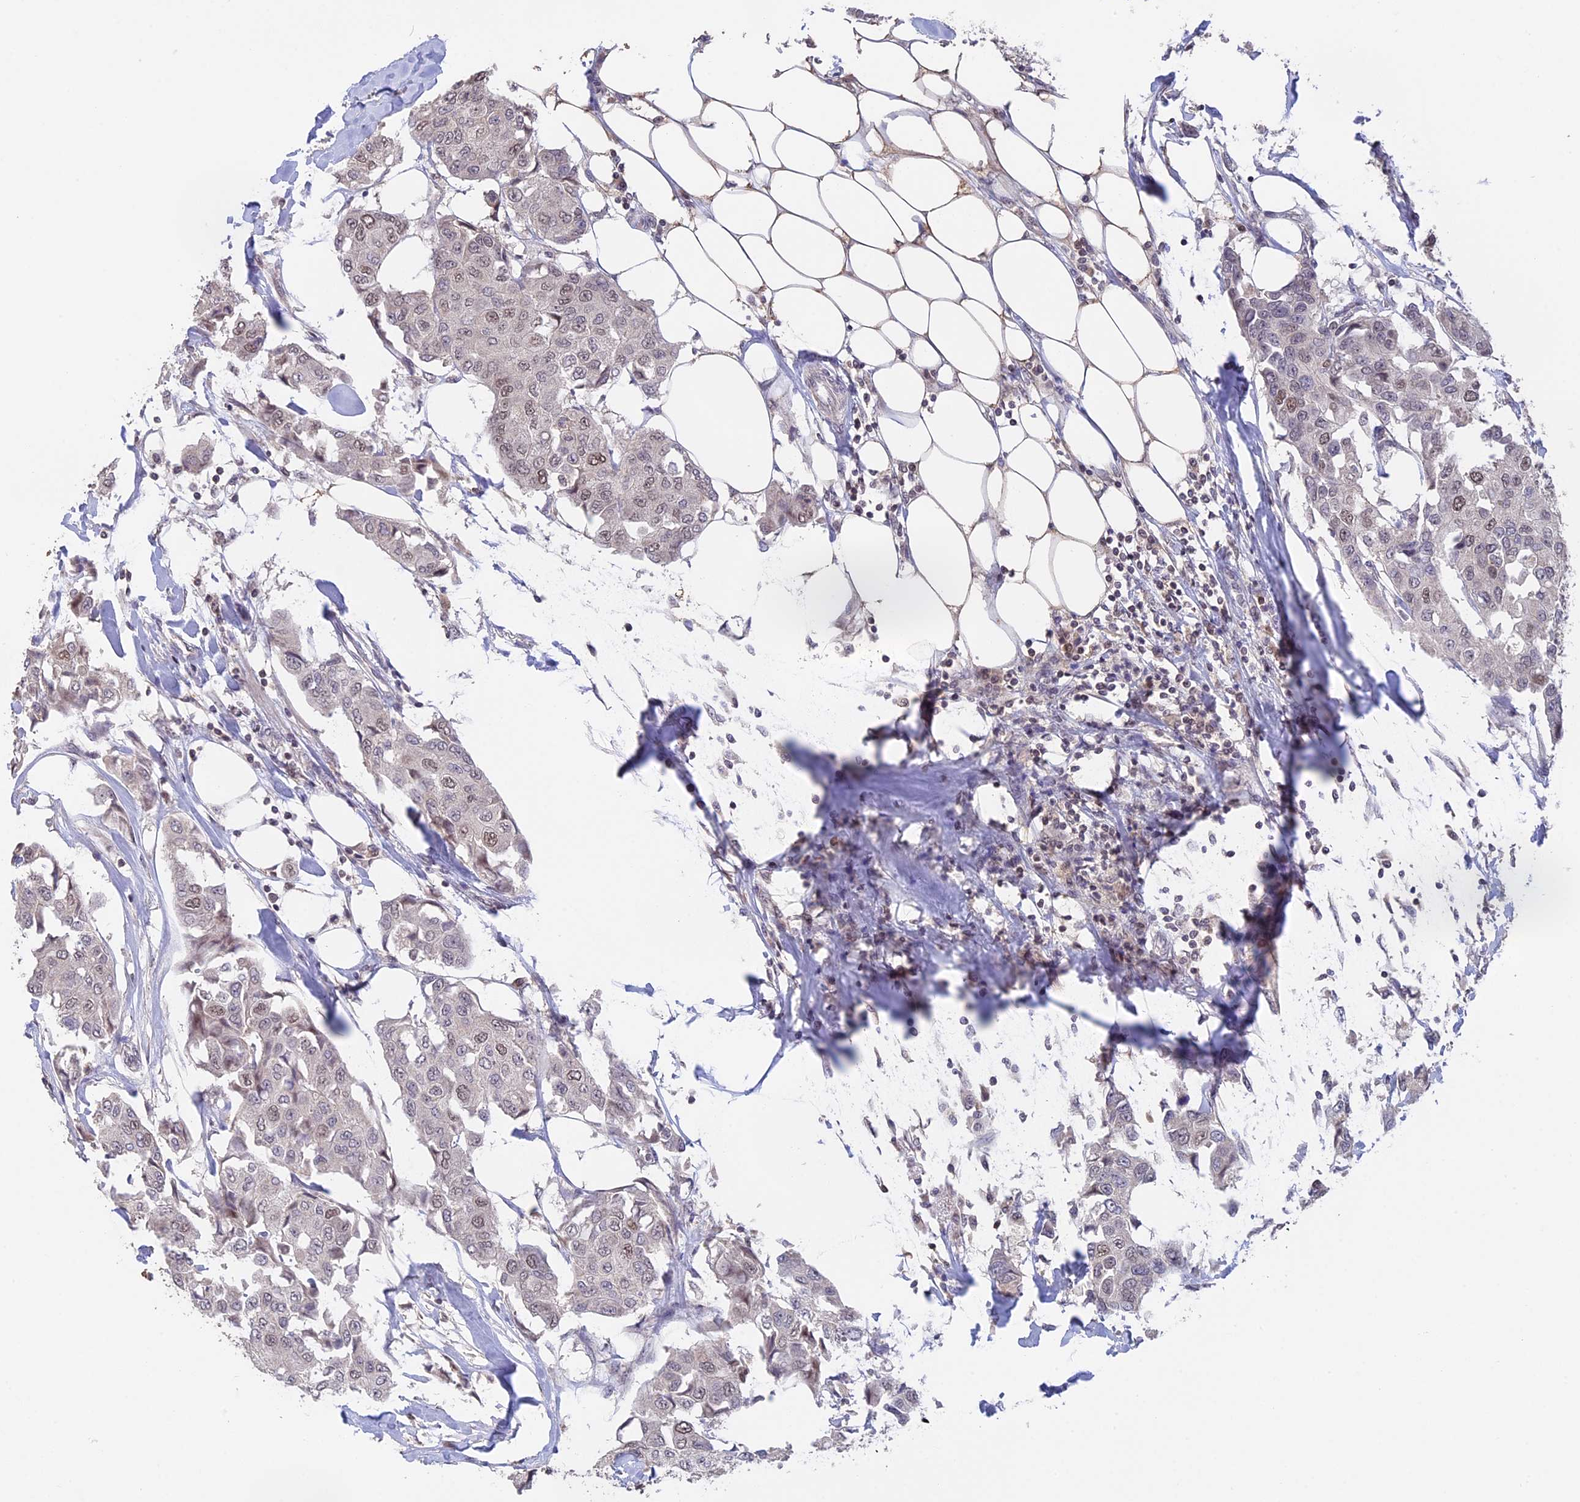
{"staining": {"intensity": "weak", "quantity": "<25%", "location": "nuclear"}, "tissue": "breast cancer", "cell_type": "Tumor cells", "image_type": "cancer", "snomed": [{"axis": "morphology", "description": "Duct carcinoma"}, {"axis": "topography", "description": "Breast"}], "caption": "Immunohistochemical staining of breast cancer (intraductal carcinoma) displays no significant positivity in tumor cells.", "gene": "RFC5", "patient": {"sex": "female", "age": 80}}